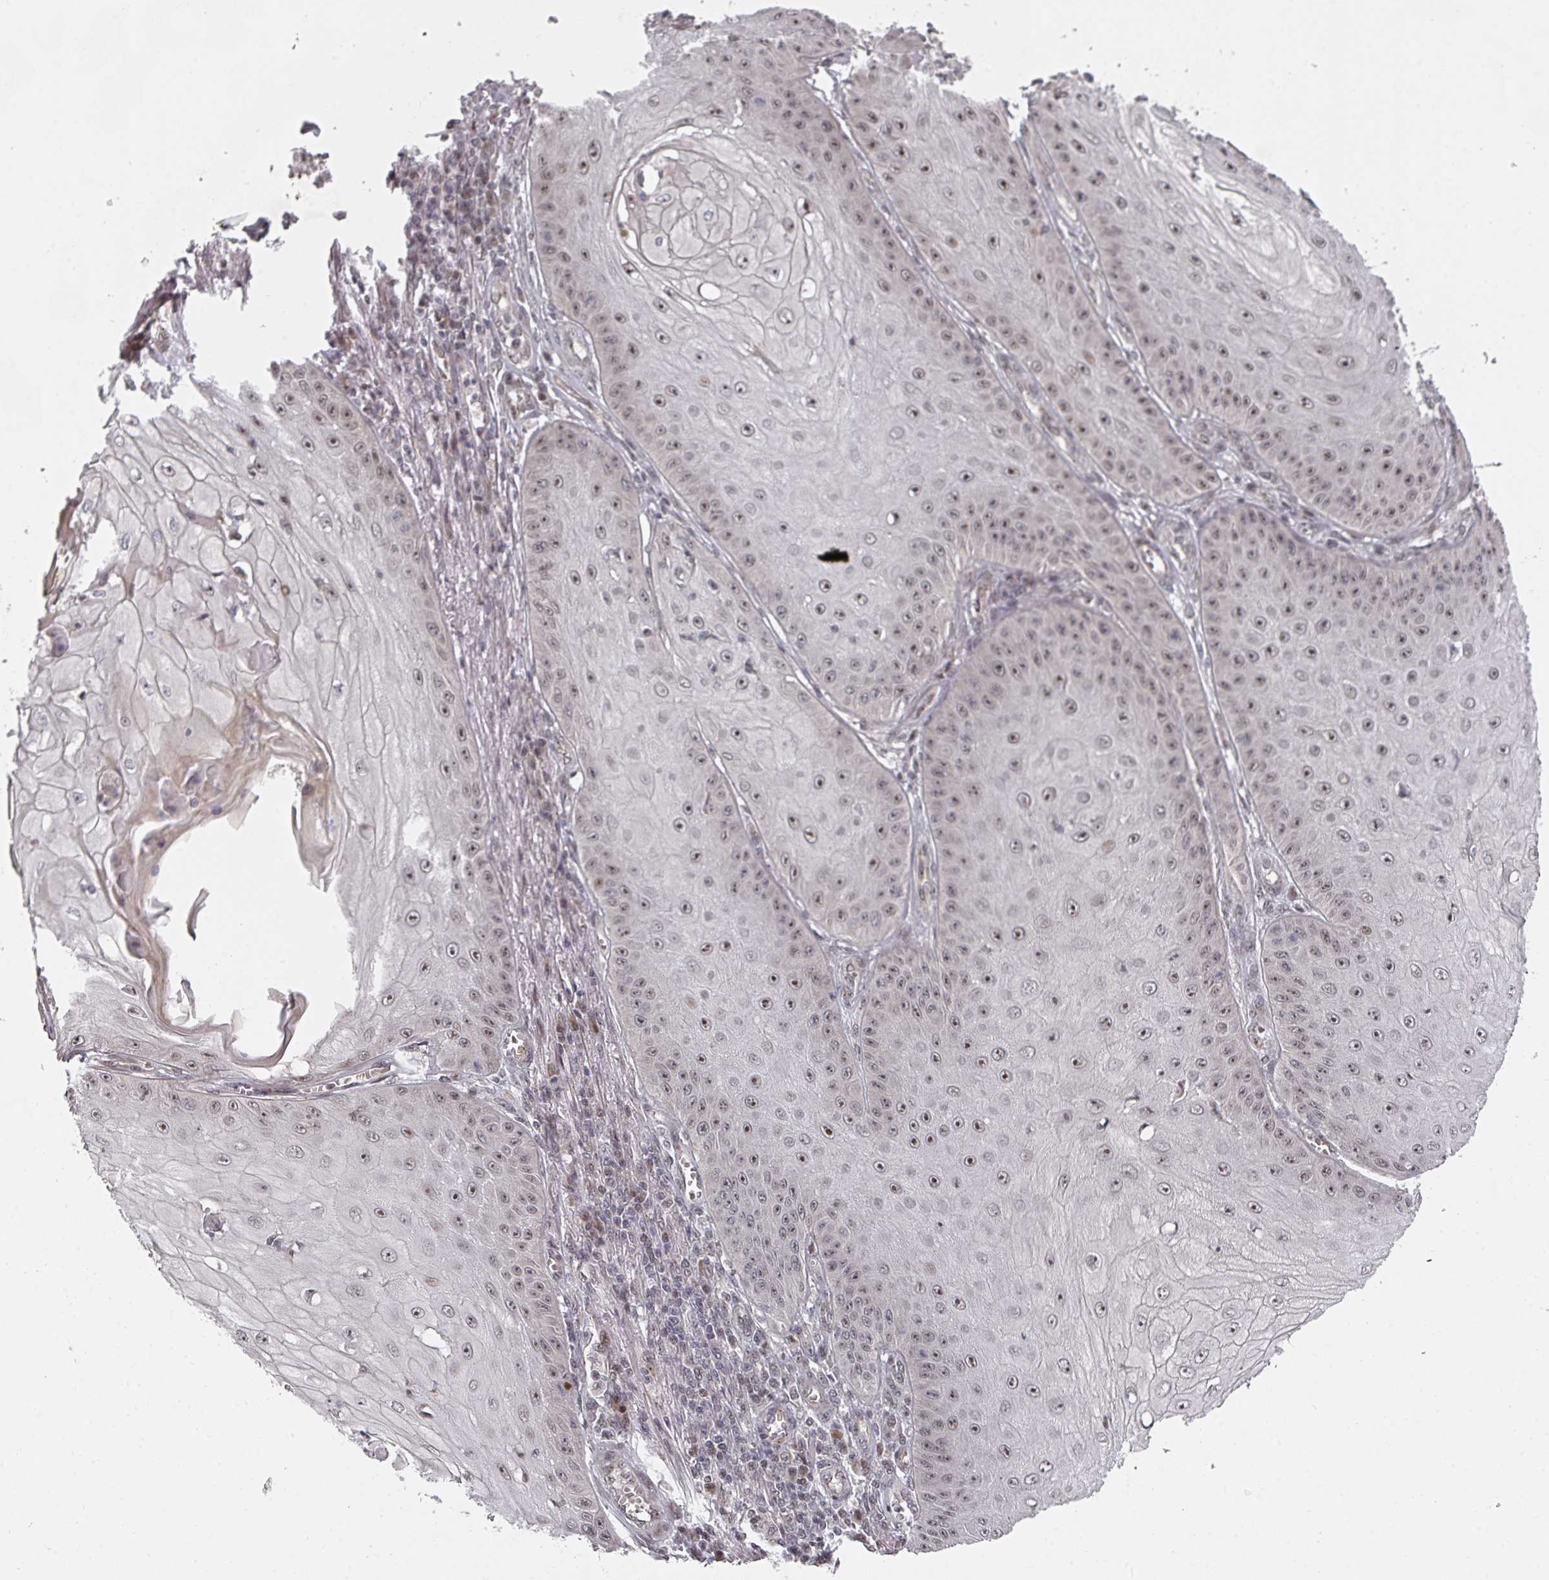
{"staining": {"intensity": "moderate", "quantity": "25%-75%", "location": "nuclear"}, "tissue": "skin cancer", "cell_type": "Tumor cells", "image_type": "cancer", "snomed": [{"axis": "morphology", "description": "Squamous cell carcinoma, NOS"}, {"axis": "topography", "description": "Skin"}], "caption": "A medium amount of moderate nuclear positivity is appreciated in about 25%-75% of tumor cells in skin squamous cell carcinoma tissue.", "gene": "KIF1C", "patient": {"sex": "male", "age": 70}}